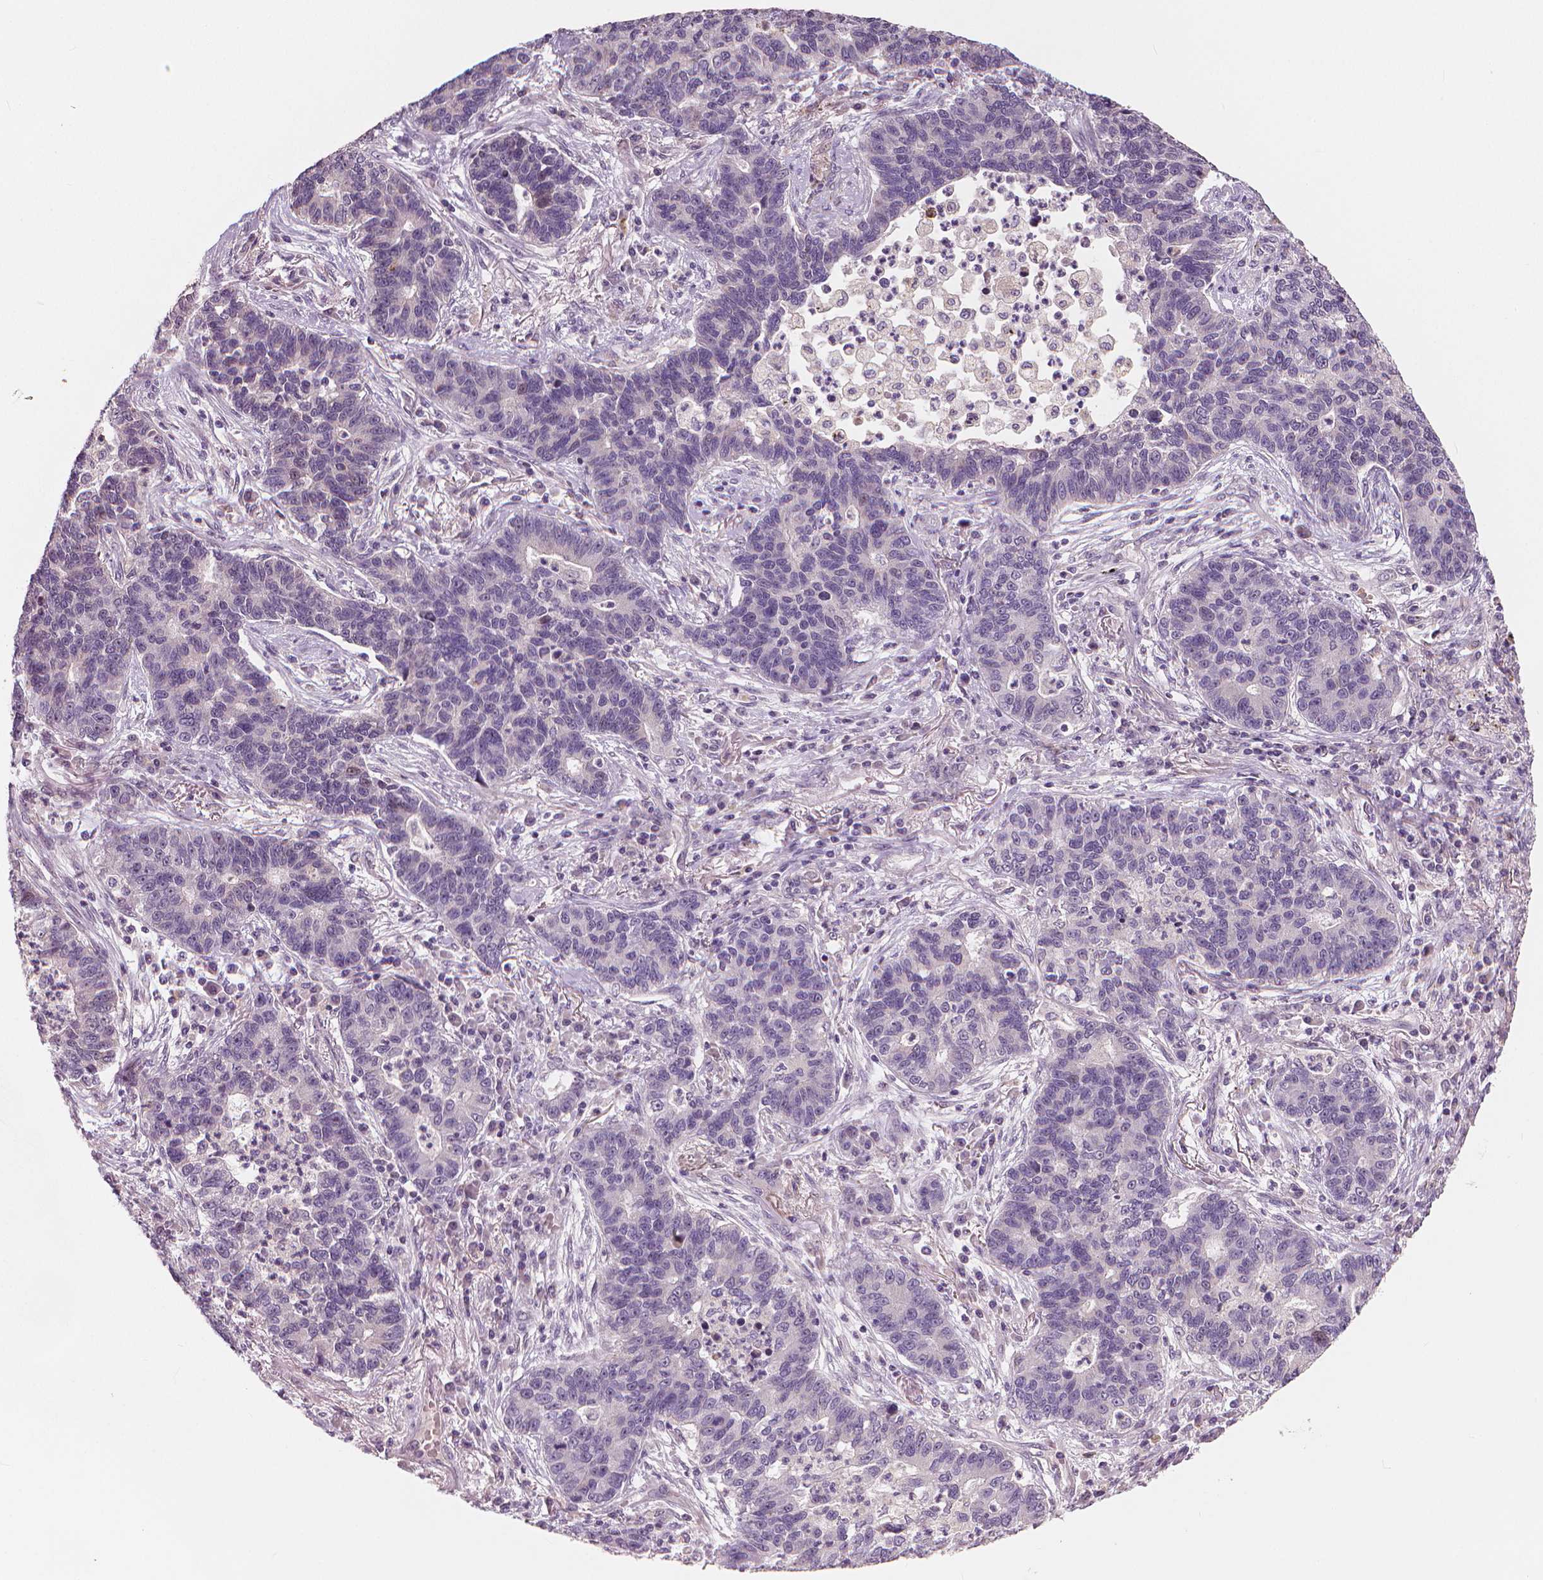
{"staining": {"intensity": "negative", "quantity": "none", "location": "none"}, "tissue": "lung cancer", "cell_type": "Tumor cells", "image_type": "cancer", "snomed": [{"axis": "morphology", "description": "Adenocarcinoma, NOS"}, {"axis": "topography", "description": "Lung"}], "caption": "IHC micrograph of adenocarcinoma (lung) stained for a protein (brown), which exhibits no expression in tumor cells. The staining was performed using DAB to visualize the protein expression in brown, while the nuclei were stained in blue with hematoxylin (Magnification: 20x).", "gene": "RNASE7", "patient": {"sex": "female", "age": 57}}